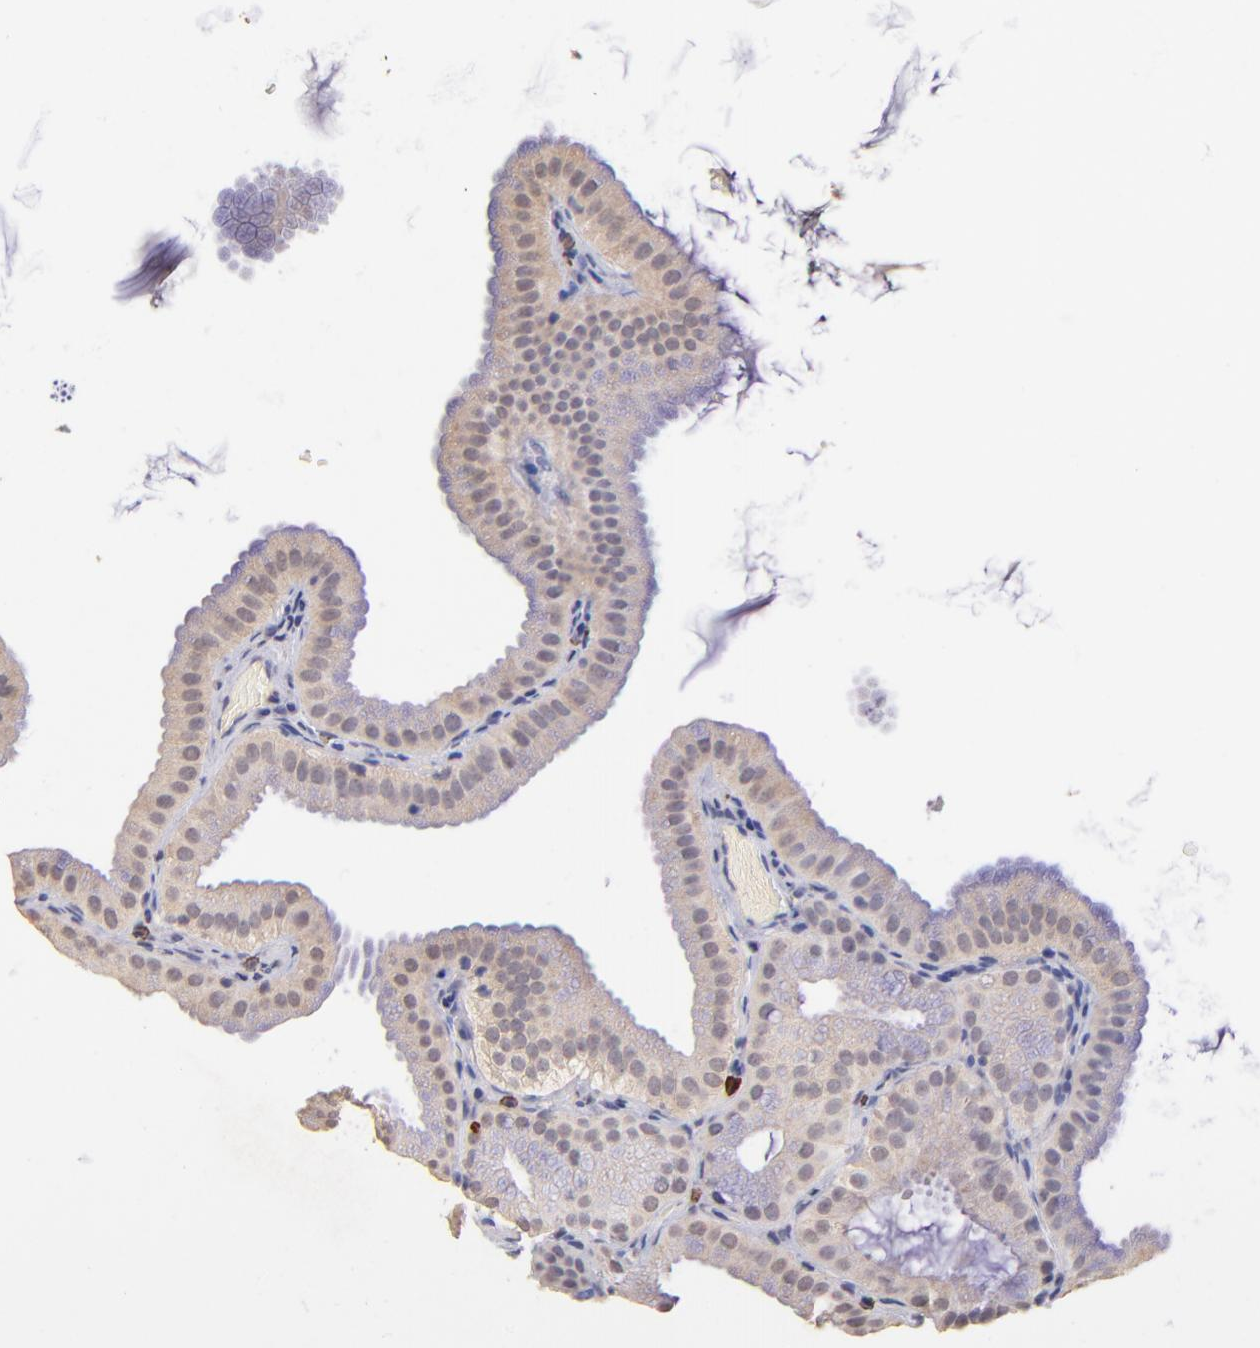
{"staining": {"intensity": "weak", "quantity": "25%-75%", "location": "cytoplasmic/membranous"}, "tissue": "gallbladder", "cell_type": "Glandular cells", "image_type": "normal", "snomed": [{"axis": "morphology", "description": "Normal tissue, NOS"}, {"axis": "topography", "description": "Gallbladder"}], "caption": "Protein expression analysis of normal human gallbladder reveals weak cytoplasmic/membranous expression in approximately 25%-75% of glandular cells.", "gene": "RNASEL", "patient": {"sex": "female", "age": 63}}